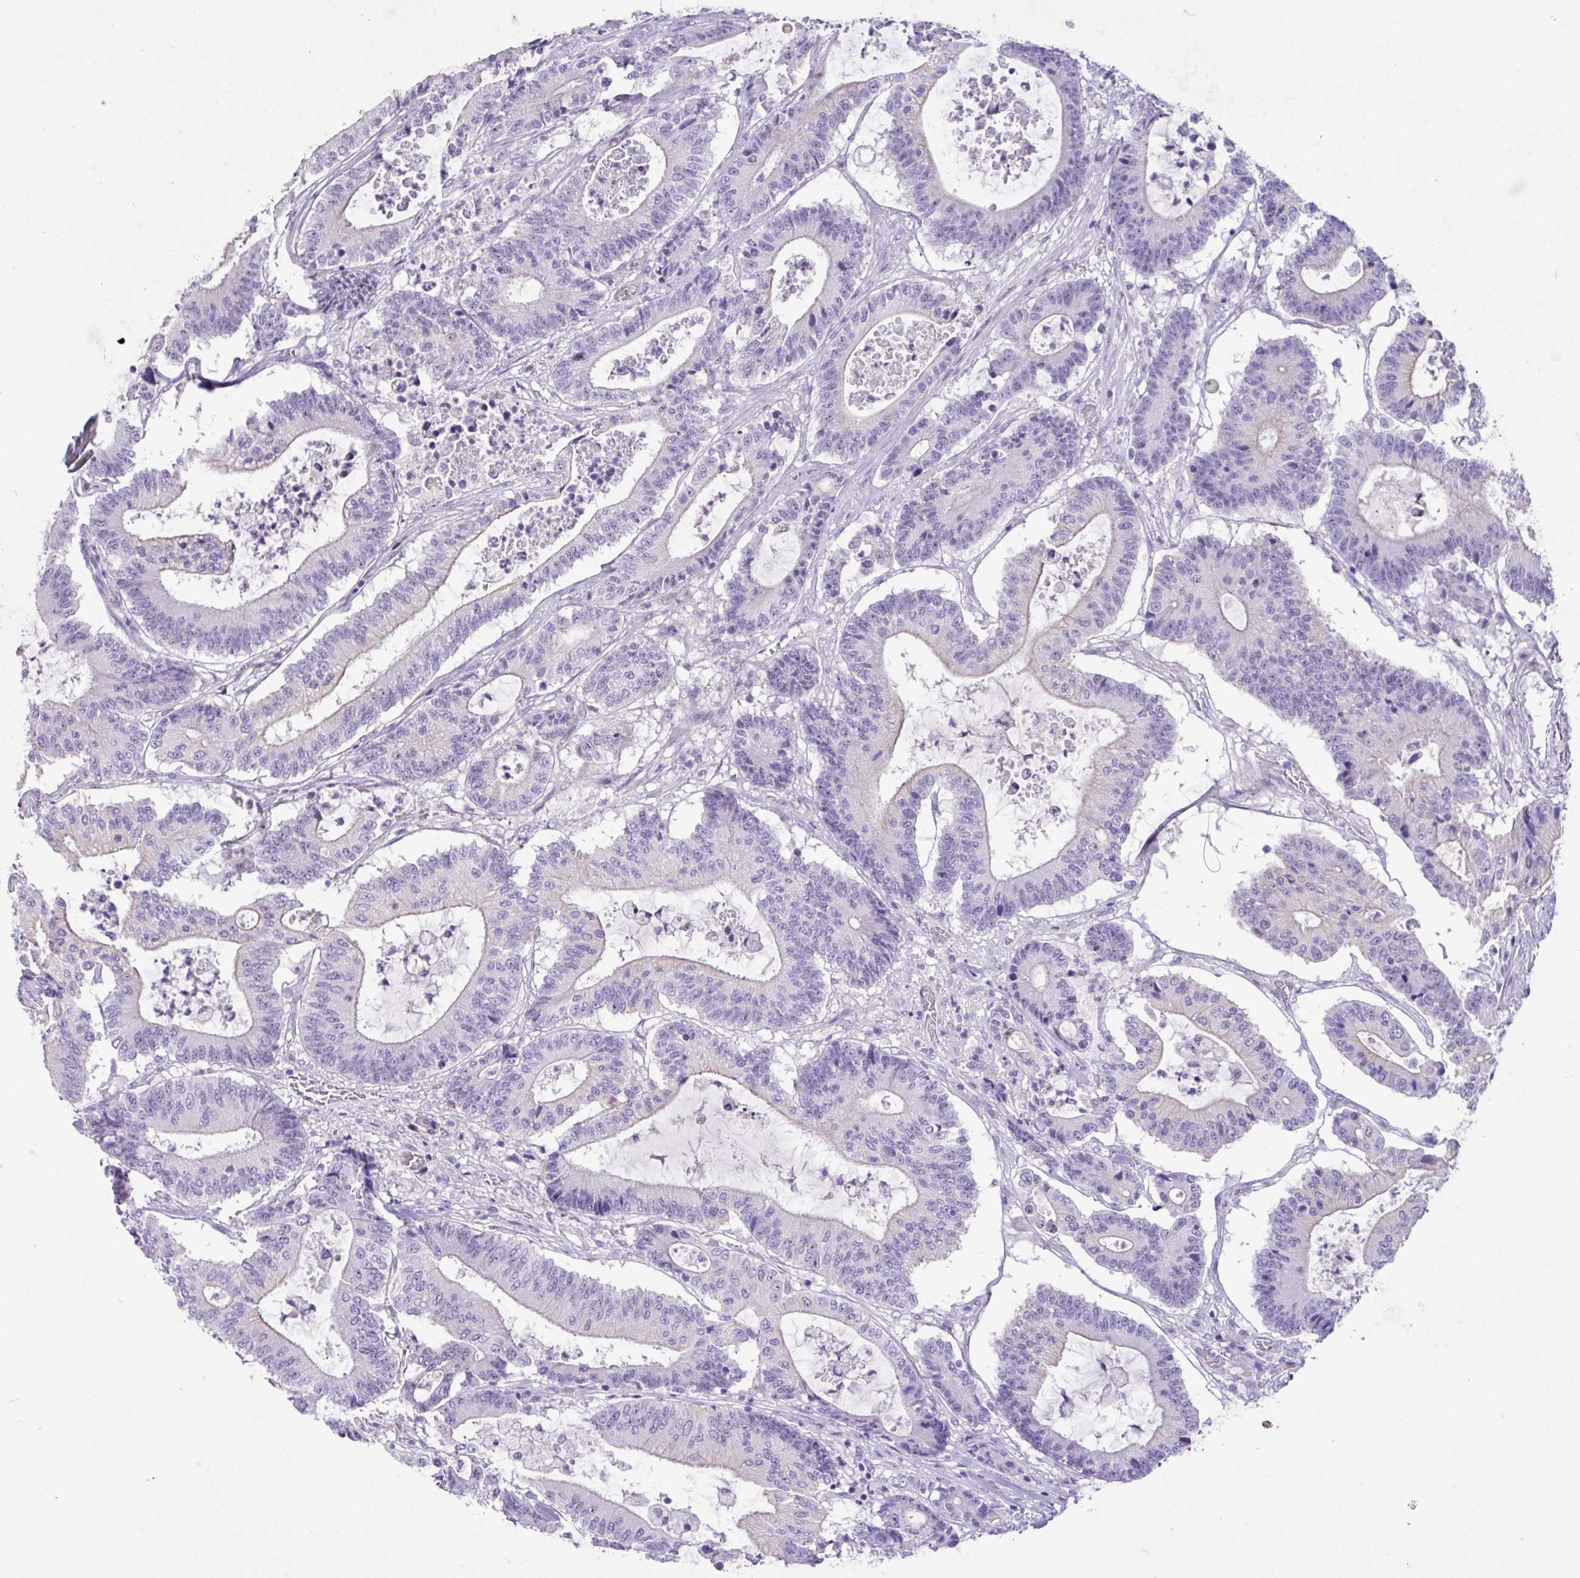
{"staining": {"intensity": "negative", "quantity": "none", "location": "none"}, "tissue": "colorectal cancer", "cell_type": "Tumor cells", "image_type": "cancer", "snomed": [{"axis": "morphology", "description": "Adenocarcinoma, NOS"}, {"axis": "topography", "description": "Colon"}], "caption": "The micrograph exhibits no staining of tumor cells in colorectal cancer. (Brightfield microscopy of DAB immunohistochemistry at high magnification).", "gene": "MRM2", "patient": {"sex": "female", "age": 84}}